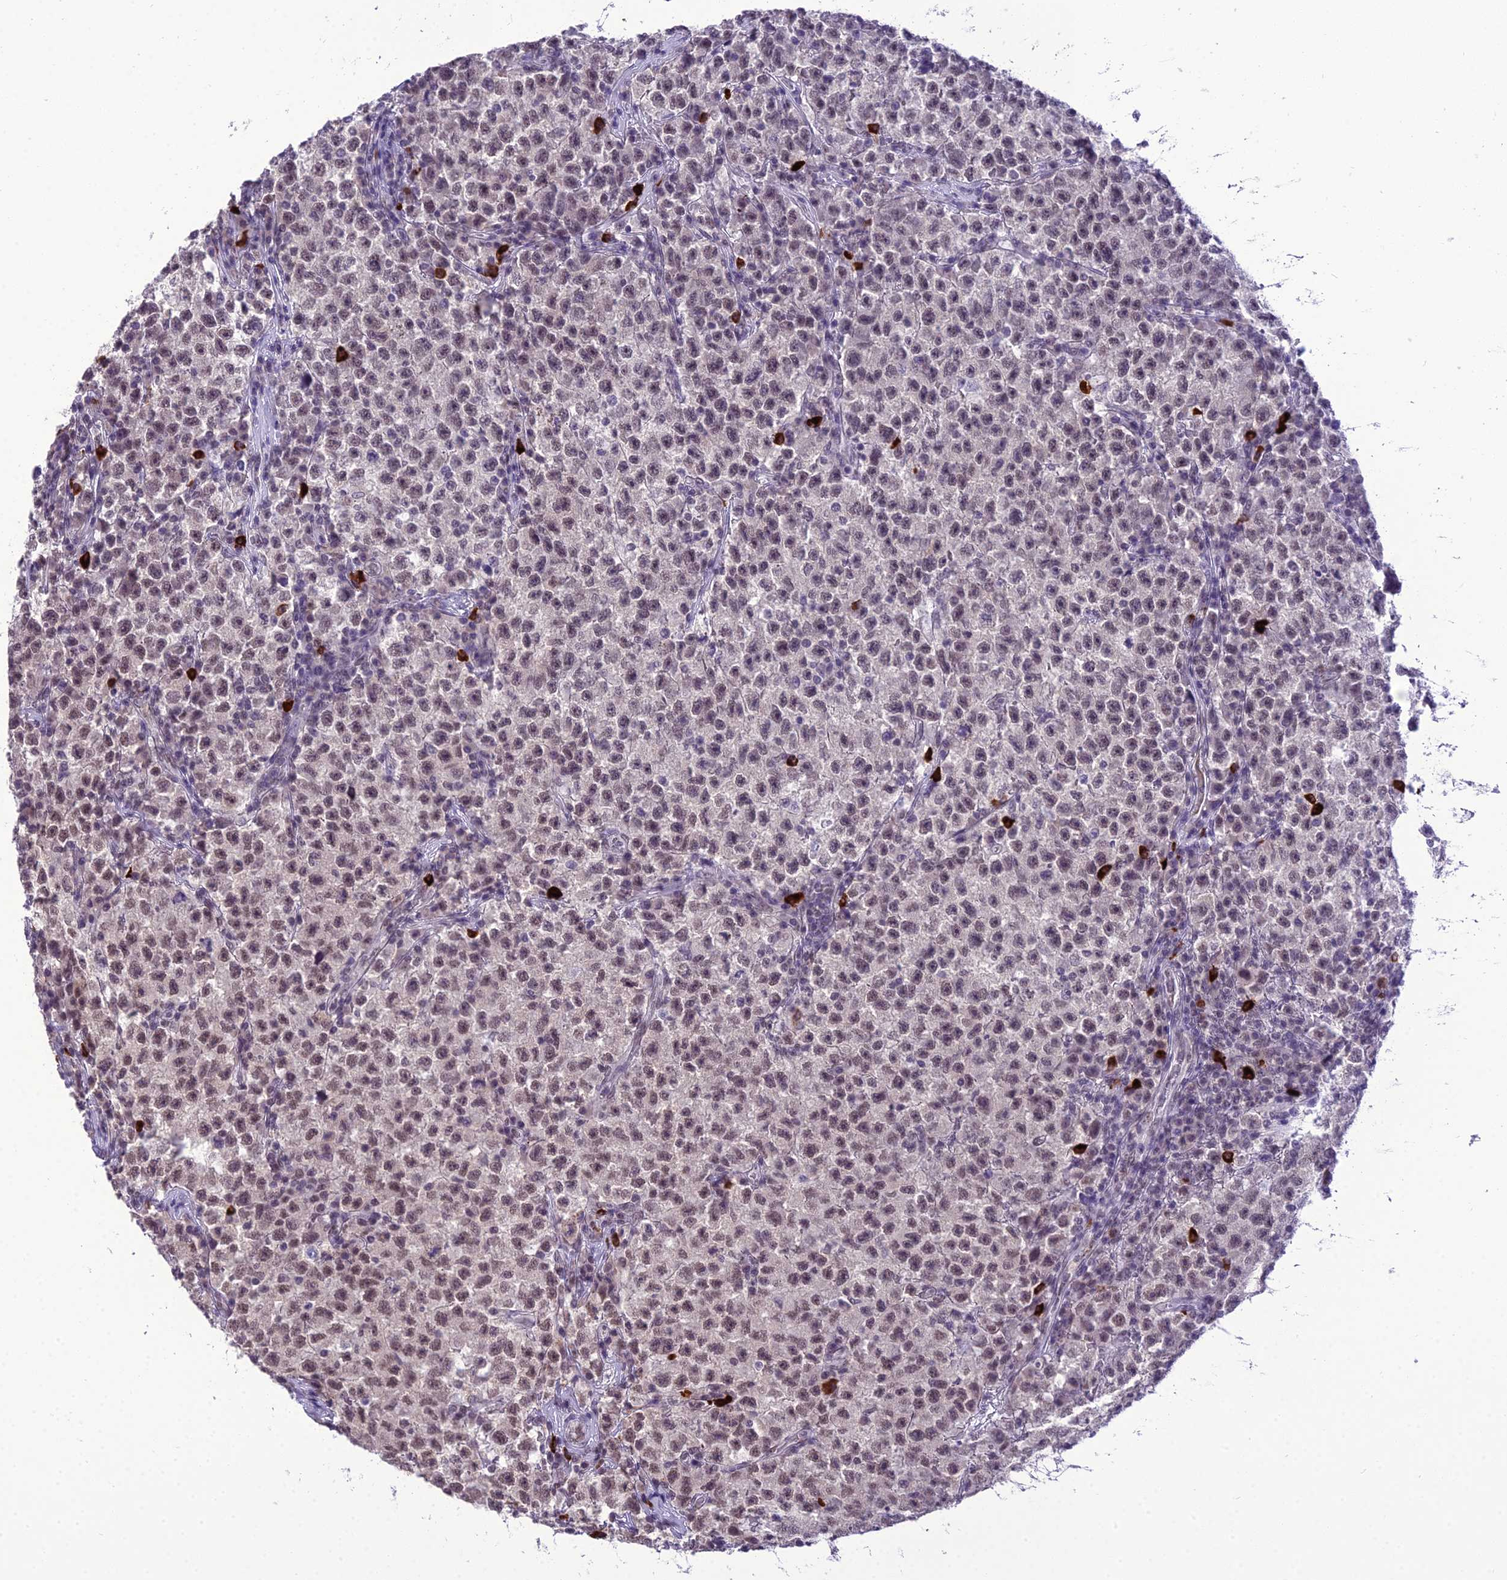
{"staining": {"intensity": "weak", "quantity": "25%-75%", "location": "nuclear"}, "tissue": "testis cancer", "cell_type": "Tumor cells", "image_type": "cancer", "snomed": [{"axis": "morphology", "description": "Seminoma, NOS"}, {"axis": "topography", "description": "Testis"}], "caption": "A histopathology image of seminoma (testis) stained for a protein exhibits weak nuclear brown staining in tumor cells. Ihc stains the protein in brown and the nuclei are stained blue.", "gene": "SH3RF3", "patient": {"sex": "male", "age": 22}}